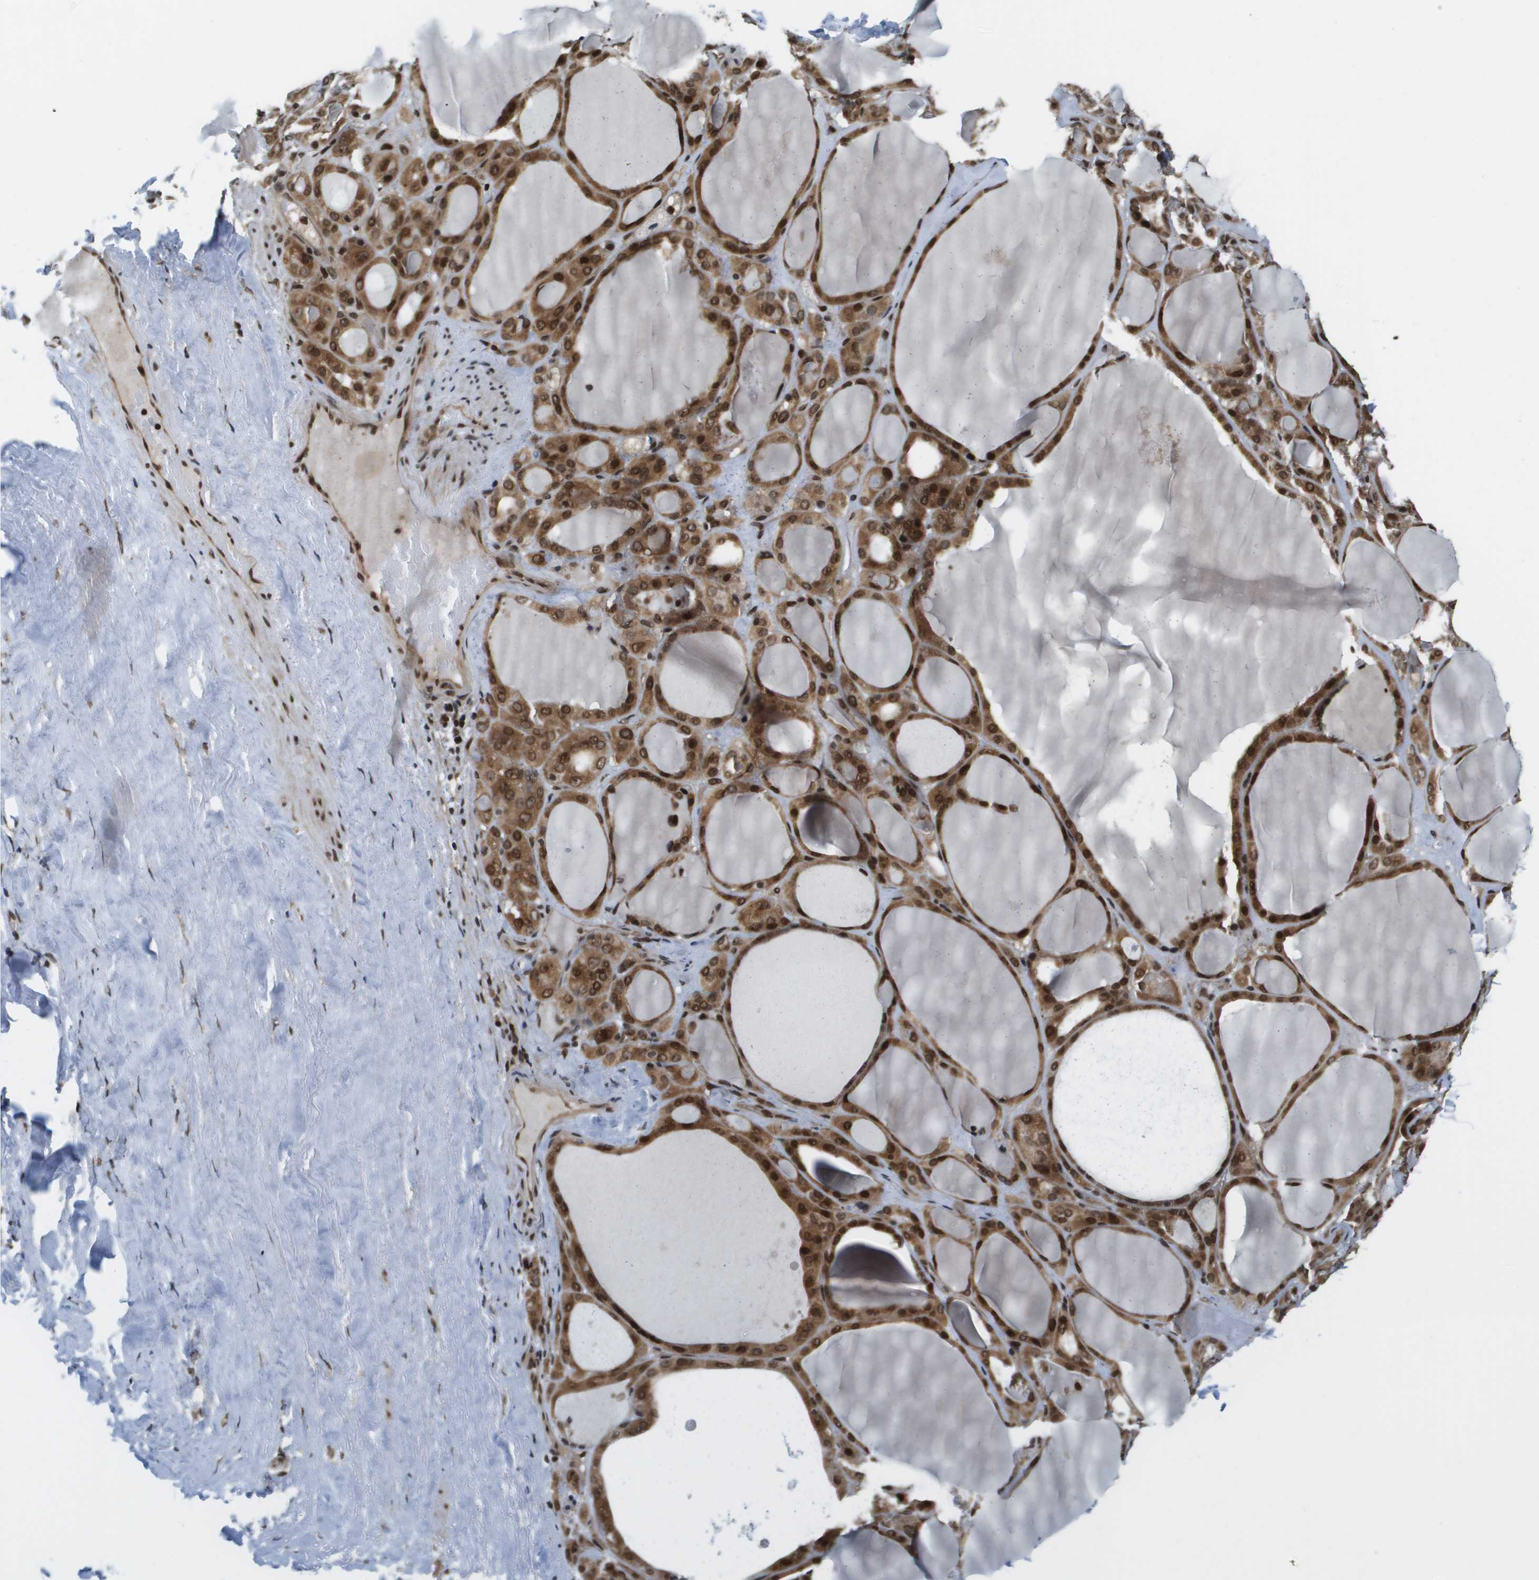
{"staining": {"intensity": "strong", "quantity": ">75%", "location": "cytoplasmic/membranous,nuclear"}, "tissue": "thyroid gland", "cell_type": "Glandular cells", "image_type": "normal", "snomed": [{"axis": "morphology", "description": "Normal tissue, NOS"}, {"axis": "morphology", "description": "Carcinoma, NOS"}, {"axis": "topography", "description": "Thyroid gland"}], "caption": "Immunohistochemical staining of normal thyroid gland displays high levels of strong cytoplasmic/membranous,nuclear positivity in about >75% of glandular cells.", "gene": "RECQL4", "patient": {"sex": "female", "age": 86}}